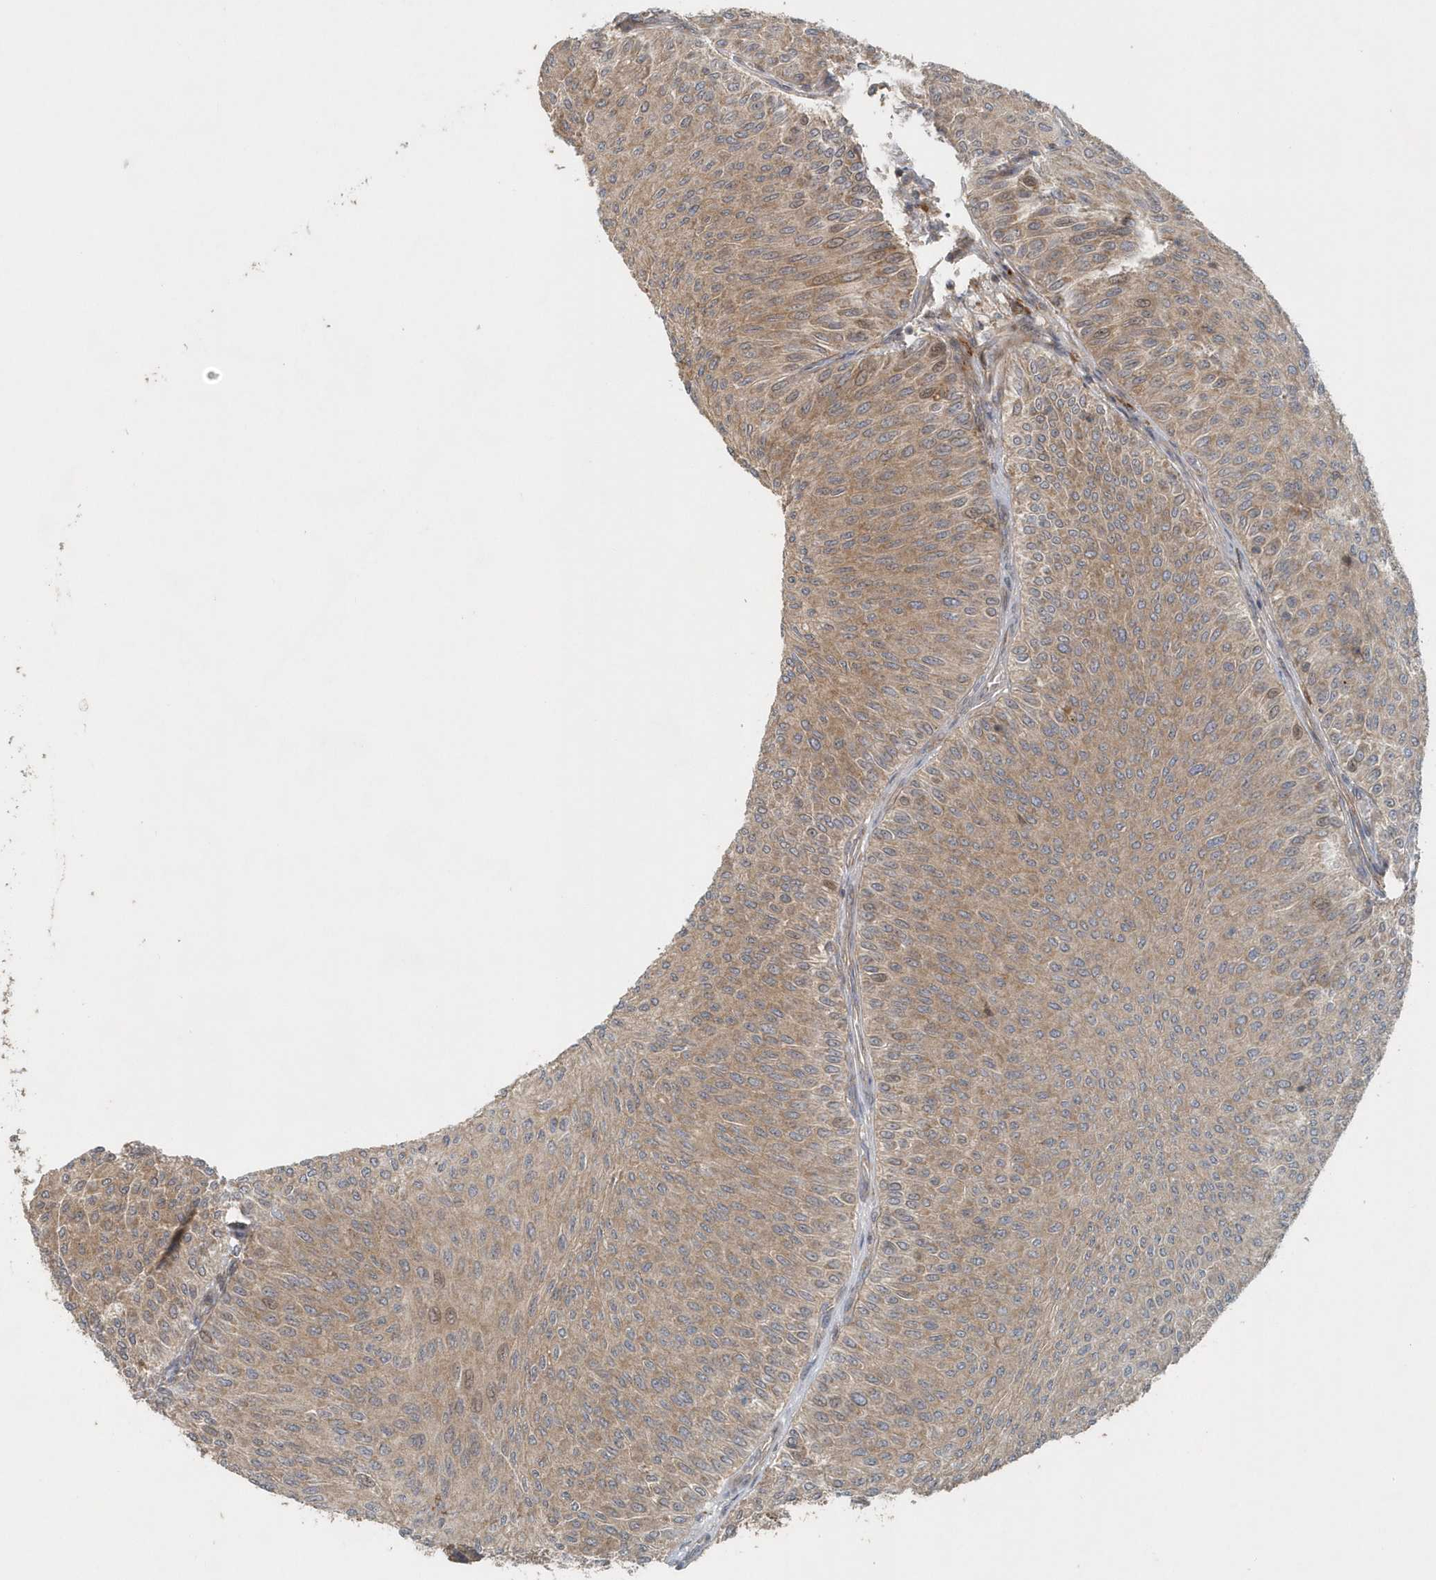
{"staining": {"intensity": "moderate", "quantity": ">75%", "location": "cytoplasmic/membranous"}, "tissue": "urothelial cancer", "cell_type": "Tumor cells", "image_type": "cancer", "snomed": [{"axis": "morphology", "description": "Urothelial carcinoma, Low grade"}, {"axis": "topography", "description": "Urinary bladder"}], "caption": "Human urothelial cancer stained with a protein marker demonstrates moderate staining in tumor cells.", "gene": "MMUT", "patient": {"sex": "male", "age": 78}}